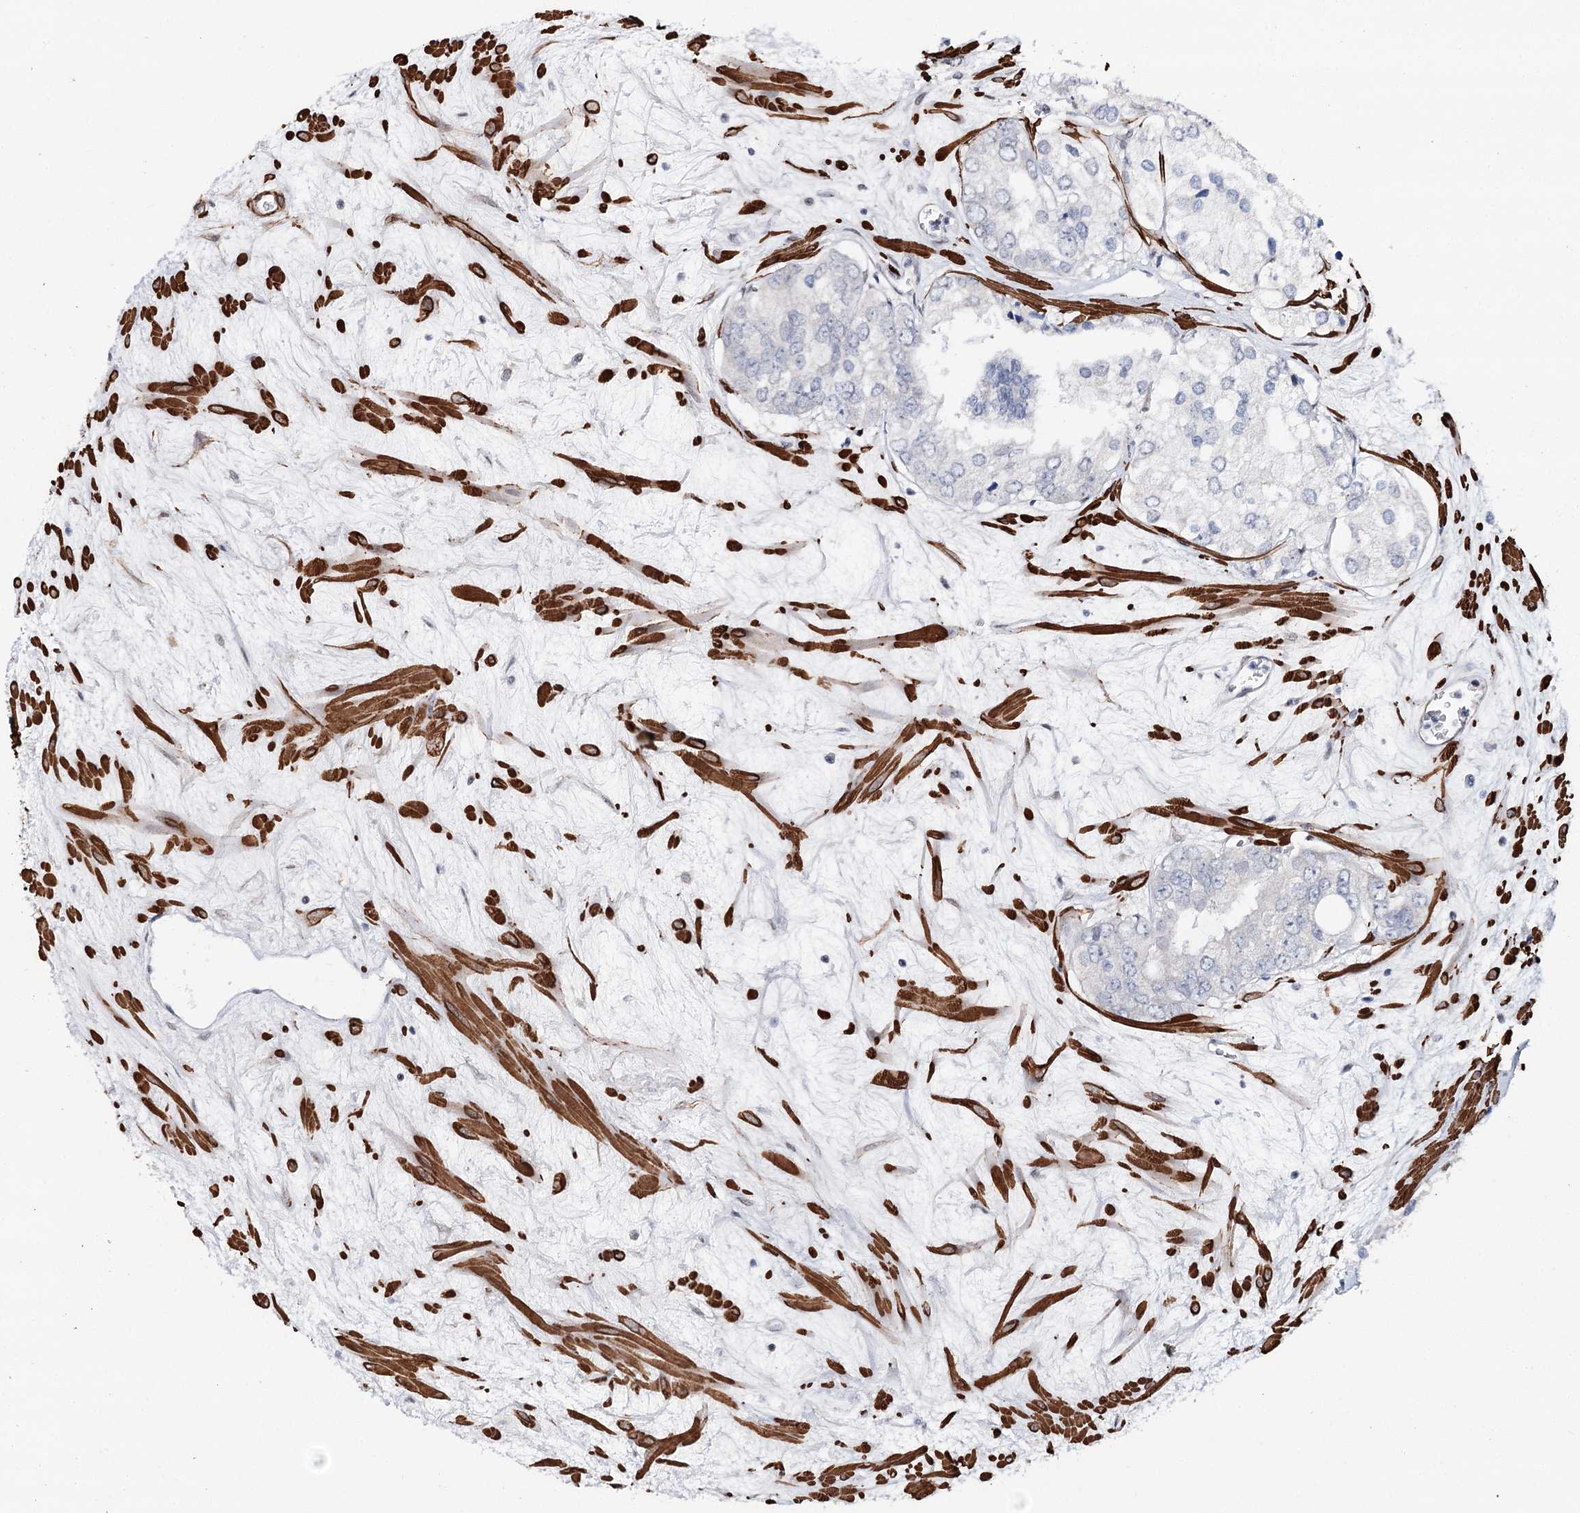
{"staining": {"intensity": "negative", "quantity": "none", "location": "none"}, "tissue": "prostate cancer", "cell_type": "Tumor cells", "image_type": "cancer", "snomed": [{"axis": "morphology", "description": "Adenocarcinoma, High grade"}, {"axis": "topography", "description": "Prostate"}], "caption": "DAB immunohistochemical staining of human prostate high-grade adenocarcinoma demonstrates no significant staining in tumor cells.", "gene": "CFAP46", "patient": {"sex": "male", "age": 66}}